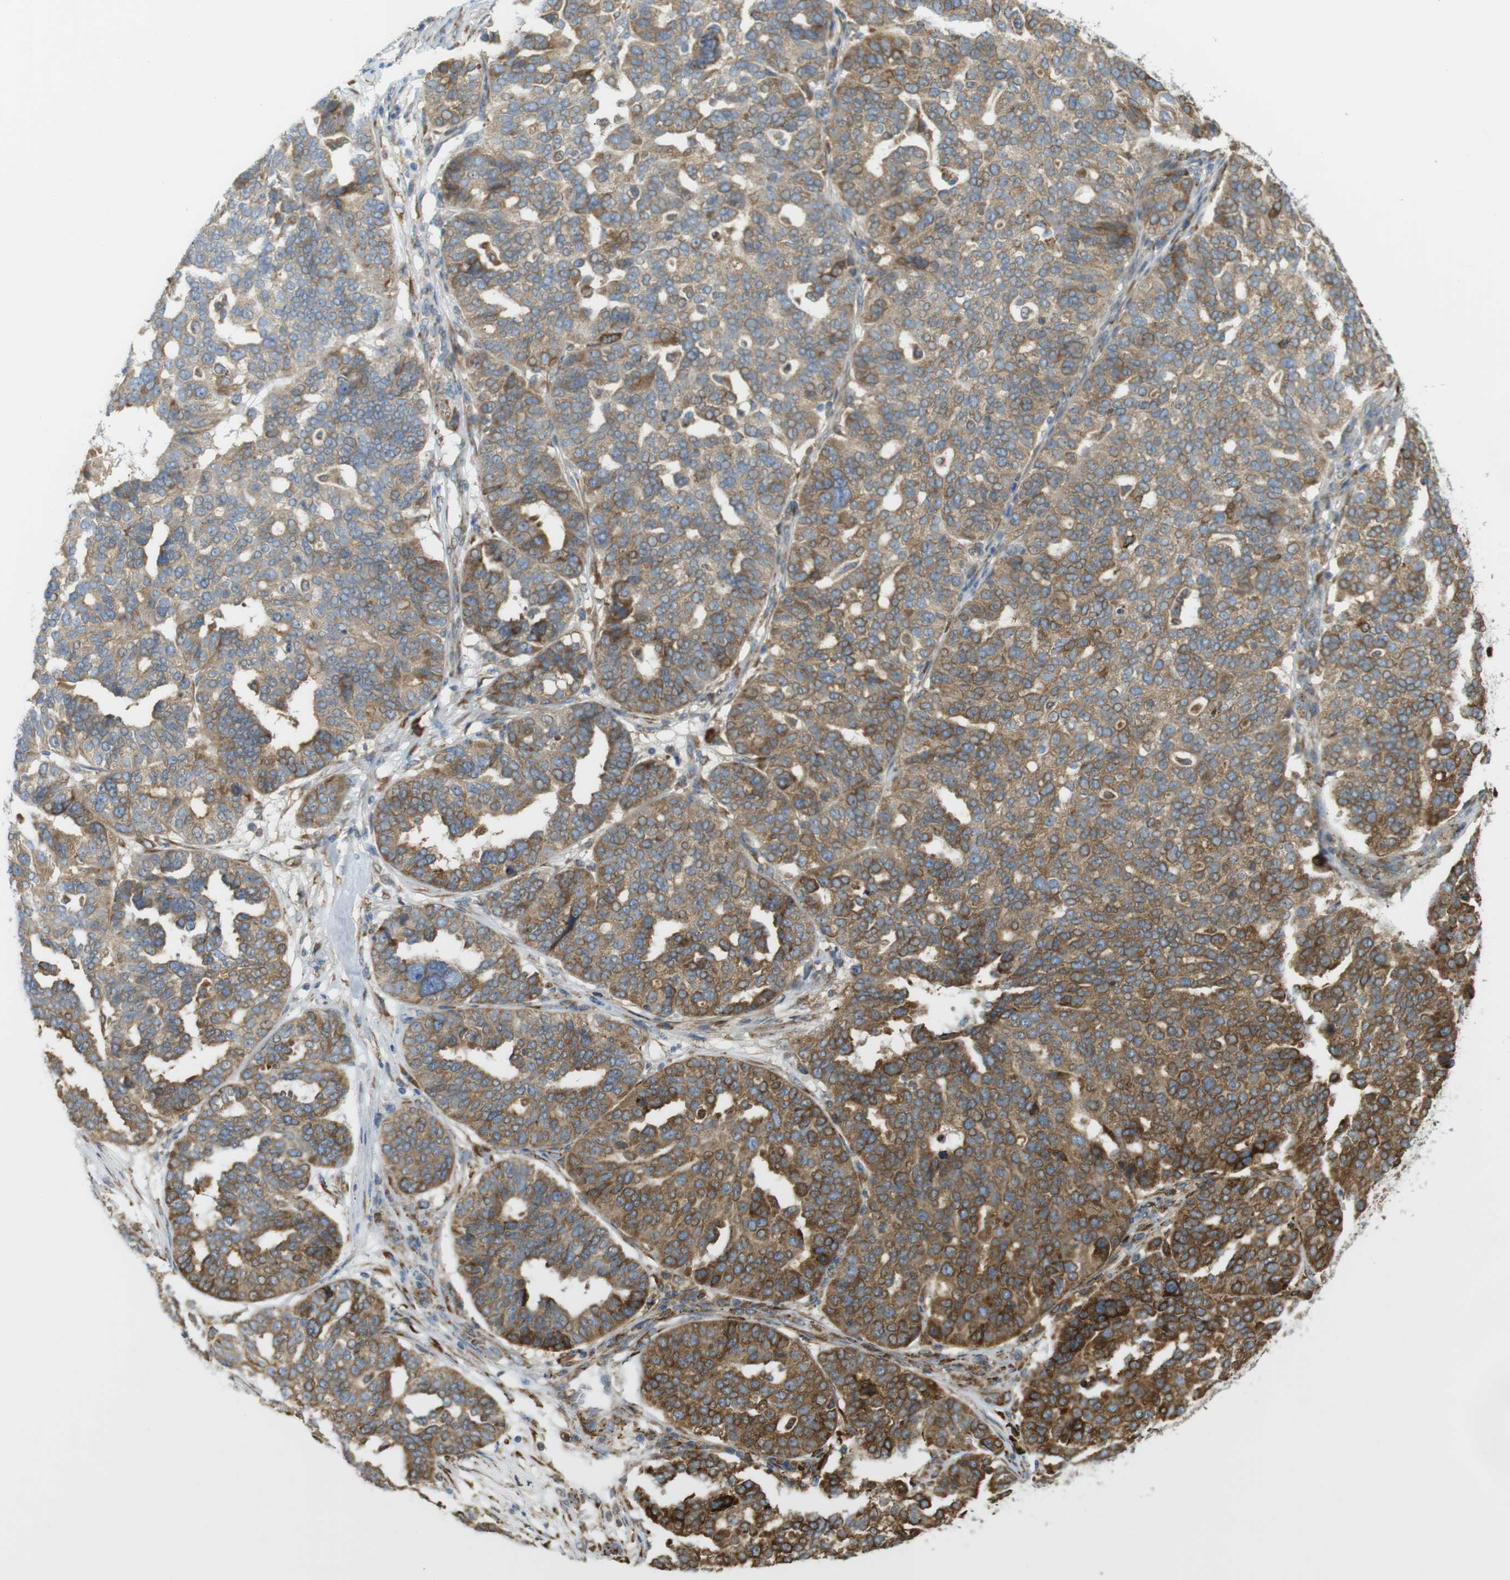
{"staining": {"intensity": "moderate", "quantity": ">75%", "location": "cytoplasmic/membranous"}, "tissue": "ovarian cancer", "cell_type": "Tumor cells", "image_type": "cancer", "snomed": [{"axis": "morphology", "description": "Cystadenocarcinoma, serous, NOS"}, {"axis": "topography", "description": "Ovary"}], "caption": "Brown immunohistochemical staining in ovarian cancer (serous cystadenocarcinoma) shows moderate cytoplasmic/membranous staining in about >75% of tumor cells. The protein of interest is stained brown, and the nuclei are stained in blue (DAB IHC with brightfield microscopy, high magnification).", "gene": "MBOAT2", "patient": {"sex": "female", "age": 59}}